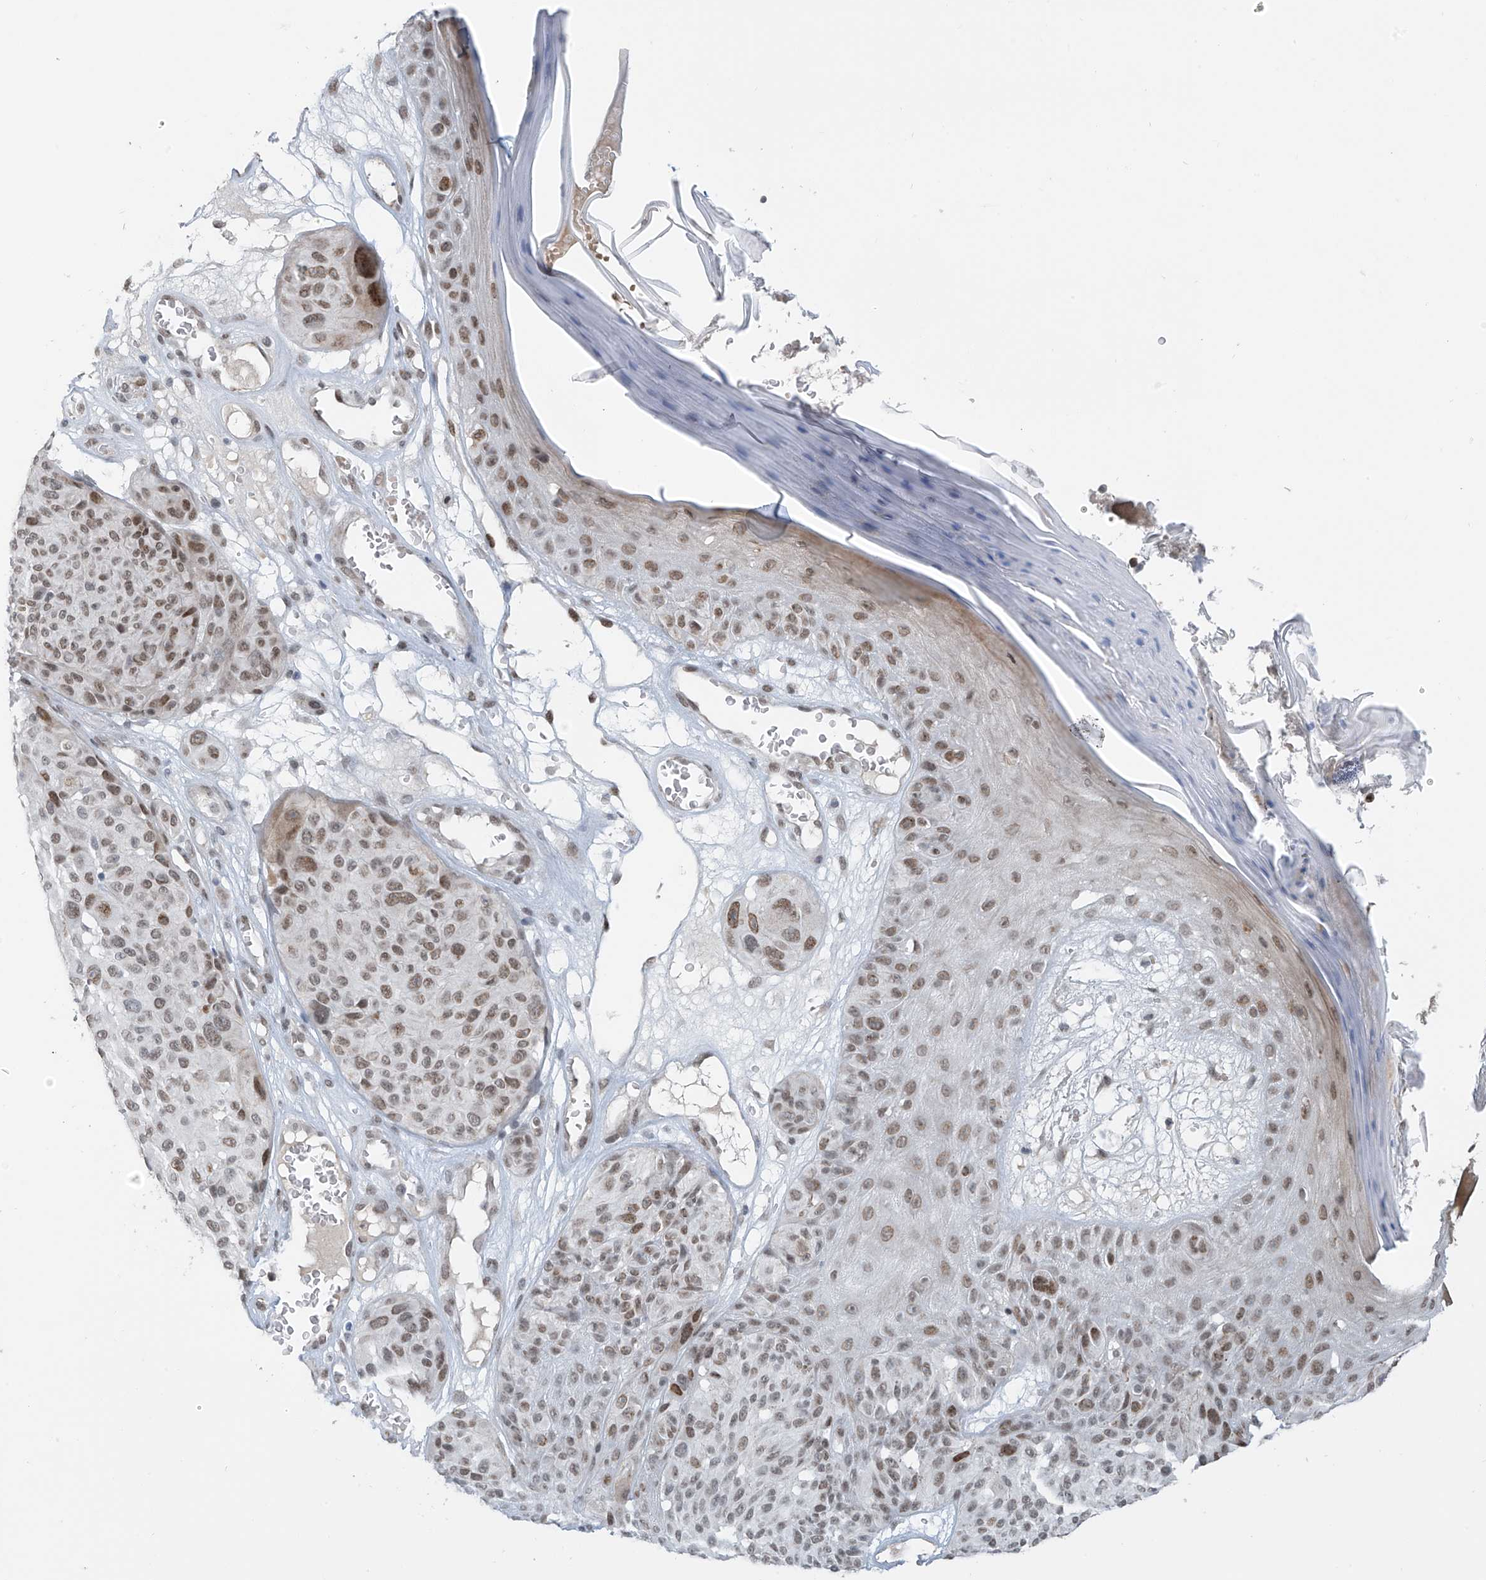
{"staining": {"intensity": "moderate", "quantity": ">75%", "location": "nuclear"}, "tissue": "melanoma", "cell_type": "Tumor cells", "image_type": "cancer", "snomed": [{"axis": "morphology", "description": "Malignant melanoma, NOS"}, {"axis": "topography", "description": "Skin"}], "caption": "This histopathology image displays melanoma stained with immunohistochemistry to label a protein in brown. The nuclear of tumor cells show moderate positivity for the protein. Nuclei are counter-stained blue.", "gene": "MCM9", "patient": {"sex": "male", "age": 83}}